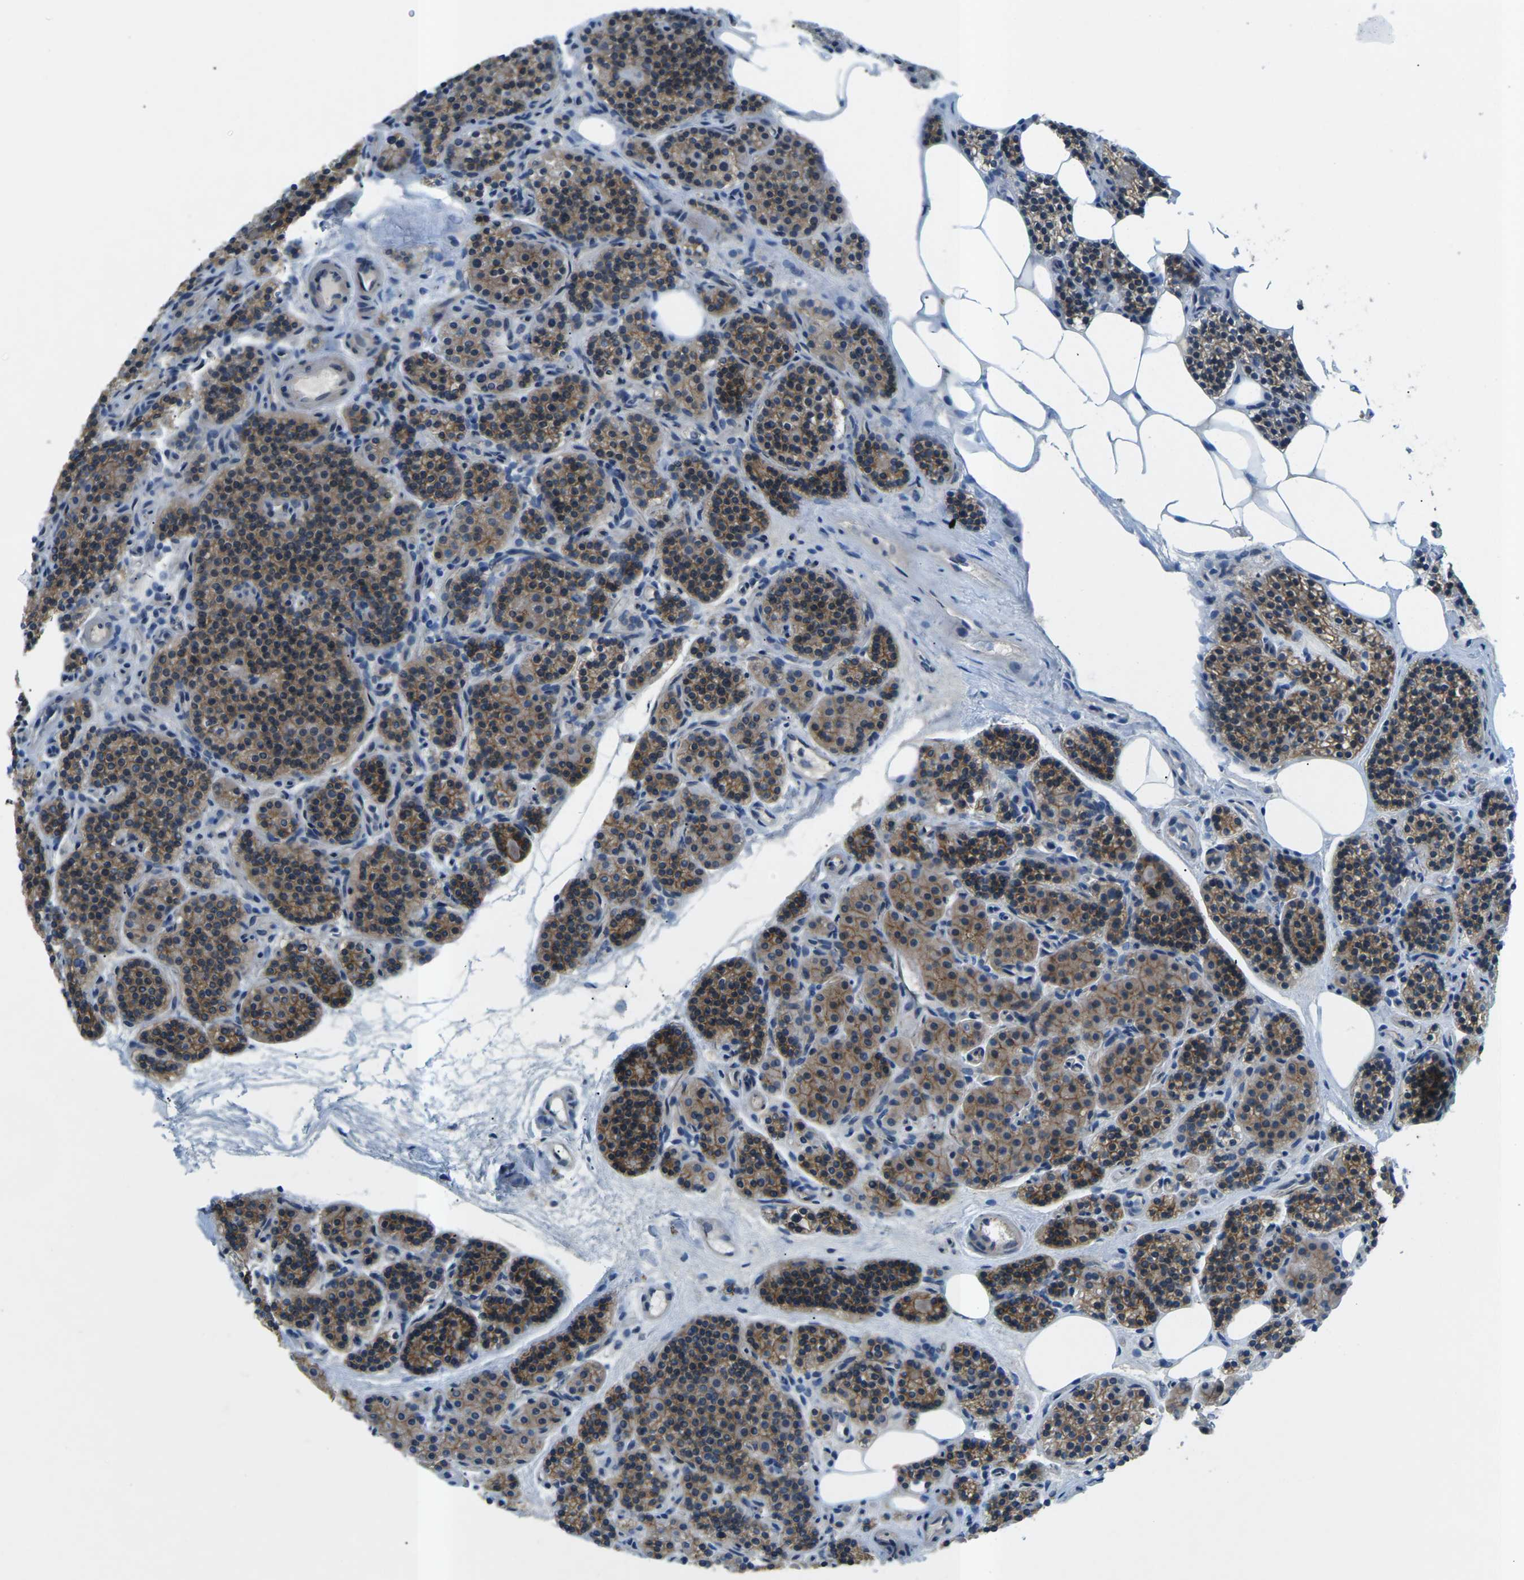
{"staining": {"intensity": "moderate", "quantity": ">75%", "location": "cytoplasmic/membranous"}, "tissue": "parathyroid gland", "cell_type": "Glandular cells", "image_type": "normal", "snomed": [{"axis": "morphology", "description": "Normal tissue, NOS"}, {"axis": "morphology", "description": "Adenoma, NOS"}, {"axis": "topography", "description": "Parathyroid gland"}], "caption": "This is a photomicrograph of immunohistochemistry staining of unremarkable parathyroid gland, which shows moderate positivity in the cytoplasmic/membranous of glandular cells.", "gene": "CTNND1", "patient": {"sex": "female", "age": 74}}